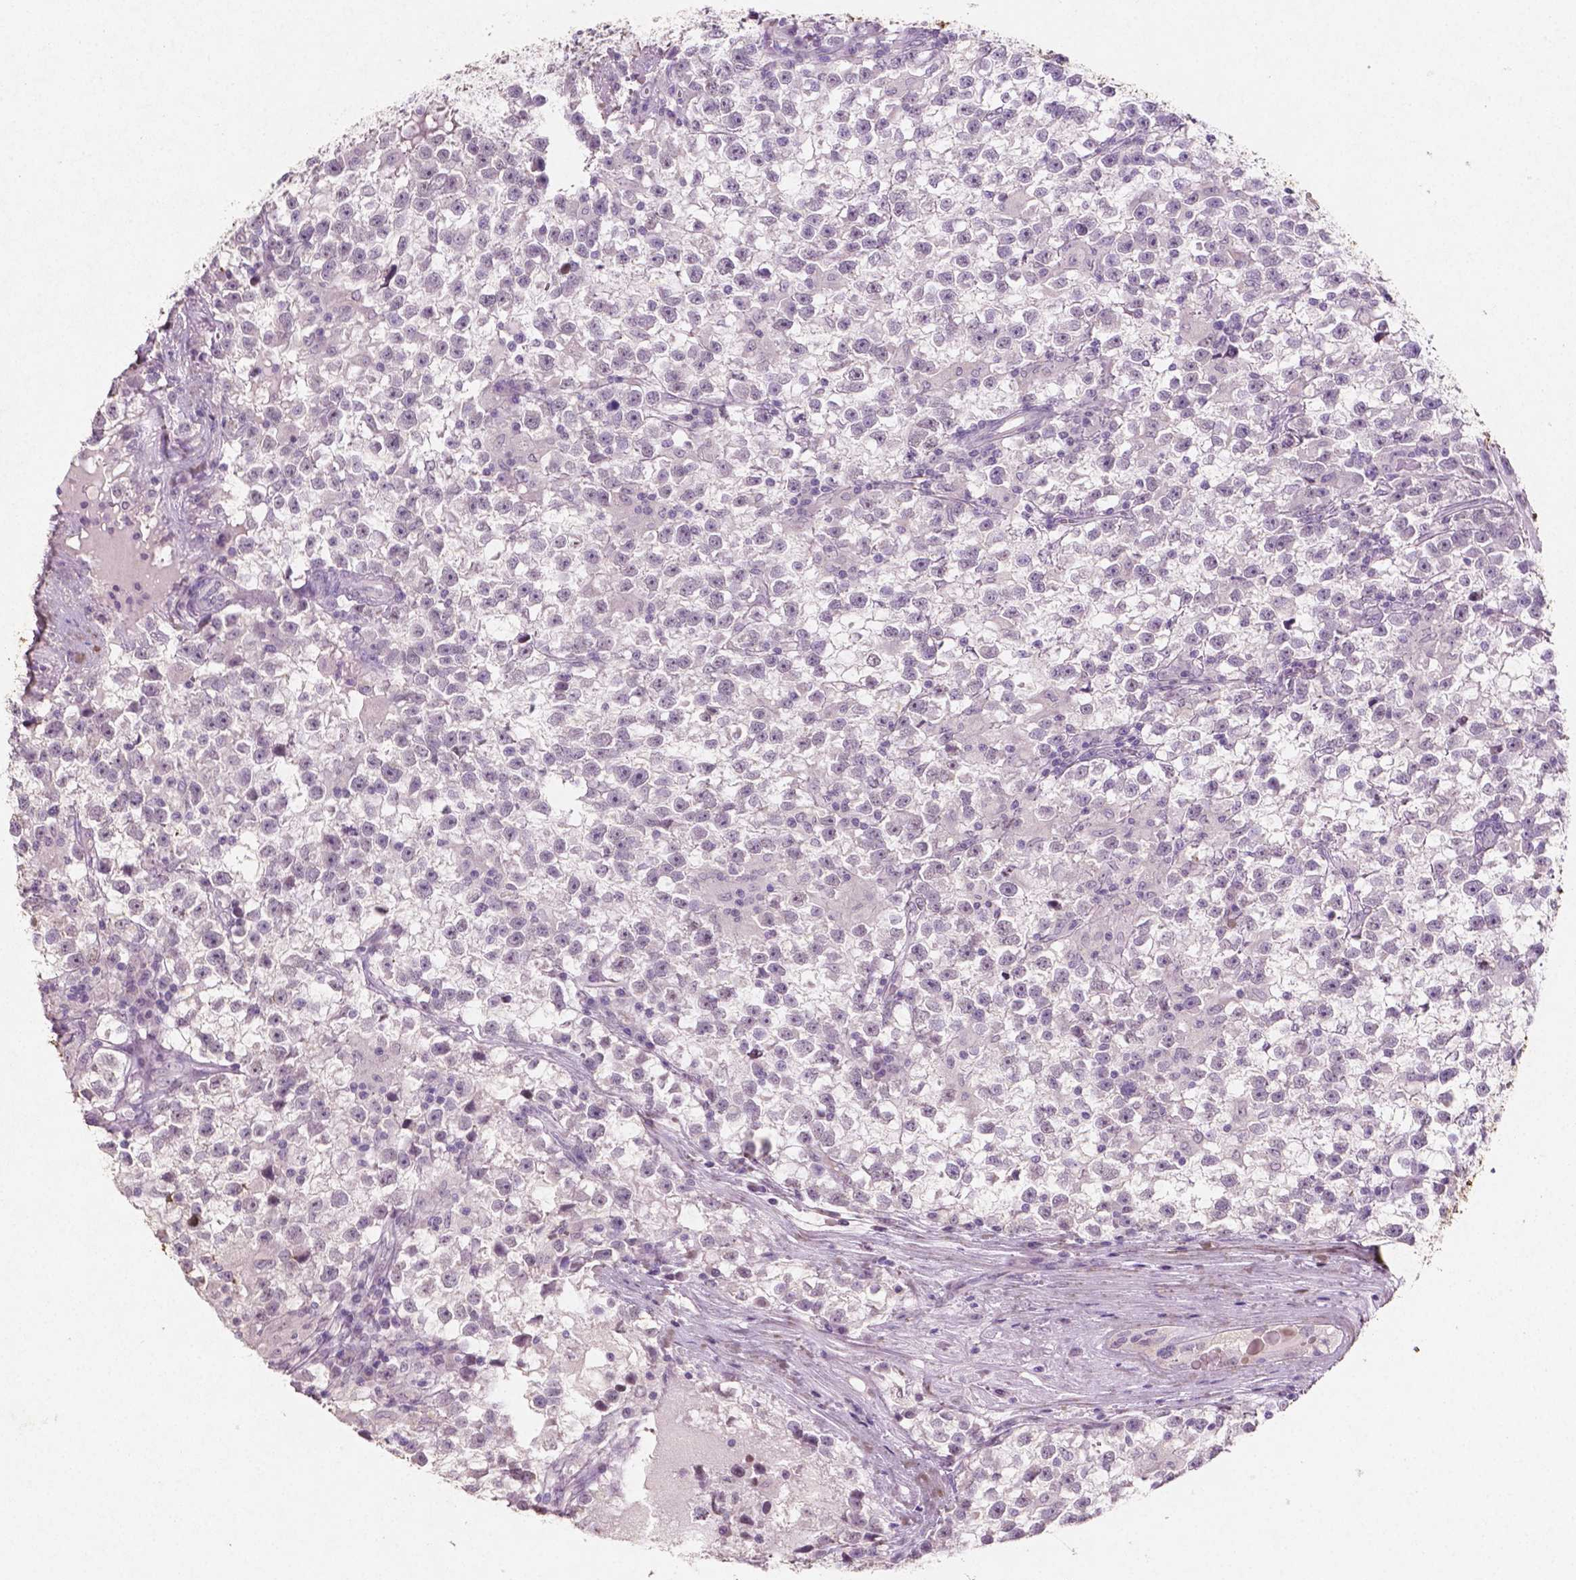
{"staining": {"intensity": "negative", "quantity": "none", "location": "none"}, "tissue": "testis cancer", "cell_type": "Tumor cells", "image_type": "cancer", "snomed": [{"axis": "morphology", "description": "Seminoma, NOS"}, {"axis": "topography", "description": "Testis"}], "caption": "The image displays no significant staining in tumor cells of testis cancer (seminoma).", "gene": "DLG2", "patient": {"sex": "male", "age": 31}}